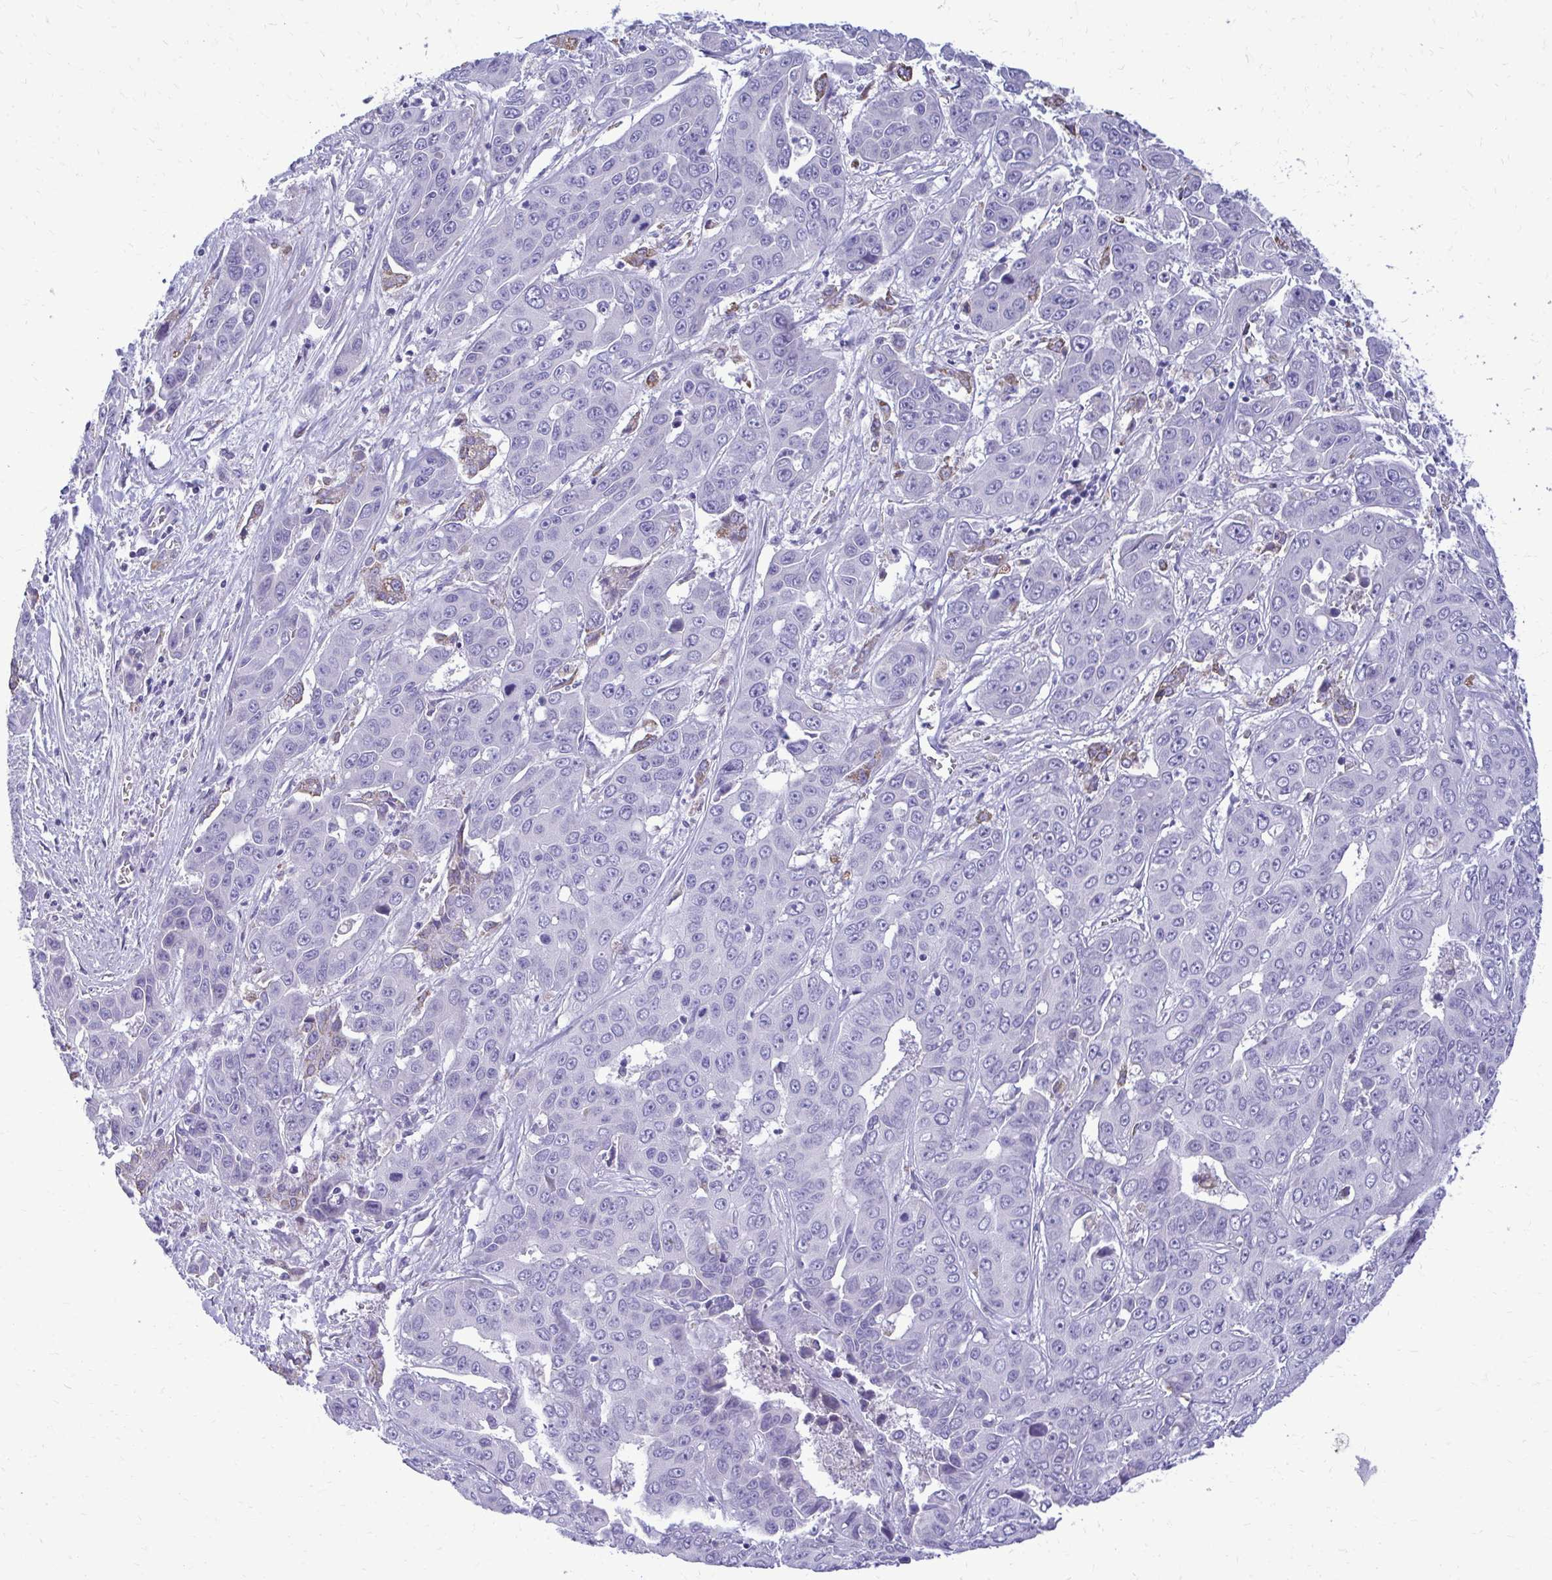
{"staining": {"intensity": "negative", "quantity": "none", "location": "none"}, "tissue": "liver cancer", "cell_type": "Tumor cells", "image_type": "cancer", "snomed": [{"axis": "morphology", "description": "Cholangiocarcinoma"}, {"axis": "topography", "description": "Liver"}], "caption": "Immunohistochemical staining of liver cancer exhibits no significant positivity in tumor cells.", "gene": "AIG1", "patient": {"sex": "female", "age": 52}}